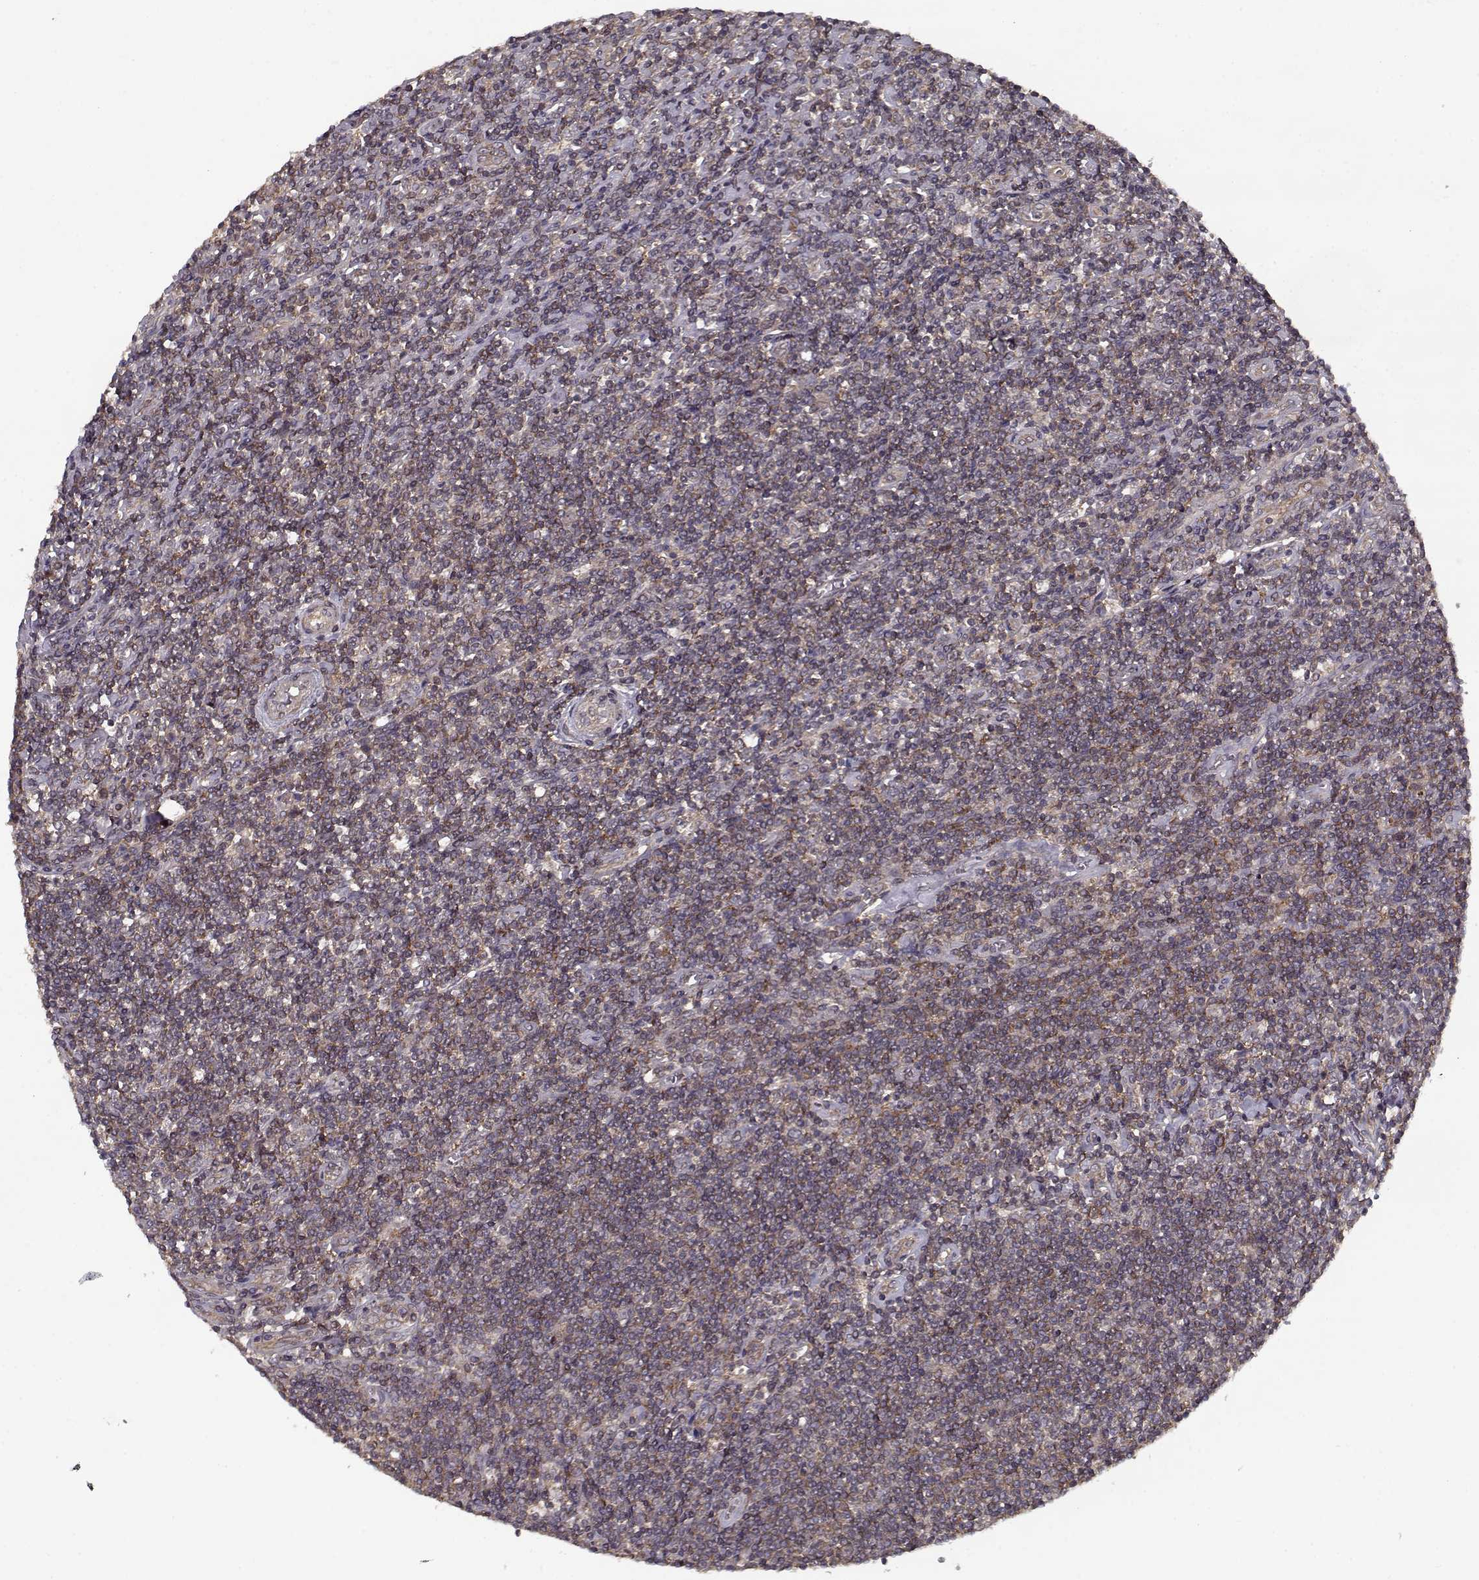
{"staining": {"intensity": "negative", "quantity": "none", "location": "none"}, "tissue": "lymphoma", "cell_type": "Tumor cells", "image_type": "cancer", "snomed": [{"axis": "morphology", "description": "Hodgkin's disease, NOS"}, {"axis": "topography", "description": "Lymph node"}], "caption": "High magnification brightfield microscopy of lymphoma stained with DAB (brown) and counterstained with hematoxylin (blue): tumor cells show no significant staining.", "gene": "PPP1R12A", "patient": {"sex": "male", "age": 40}}